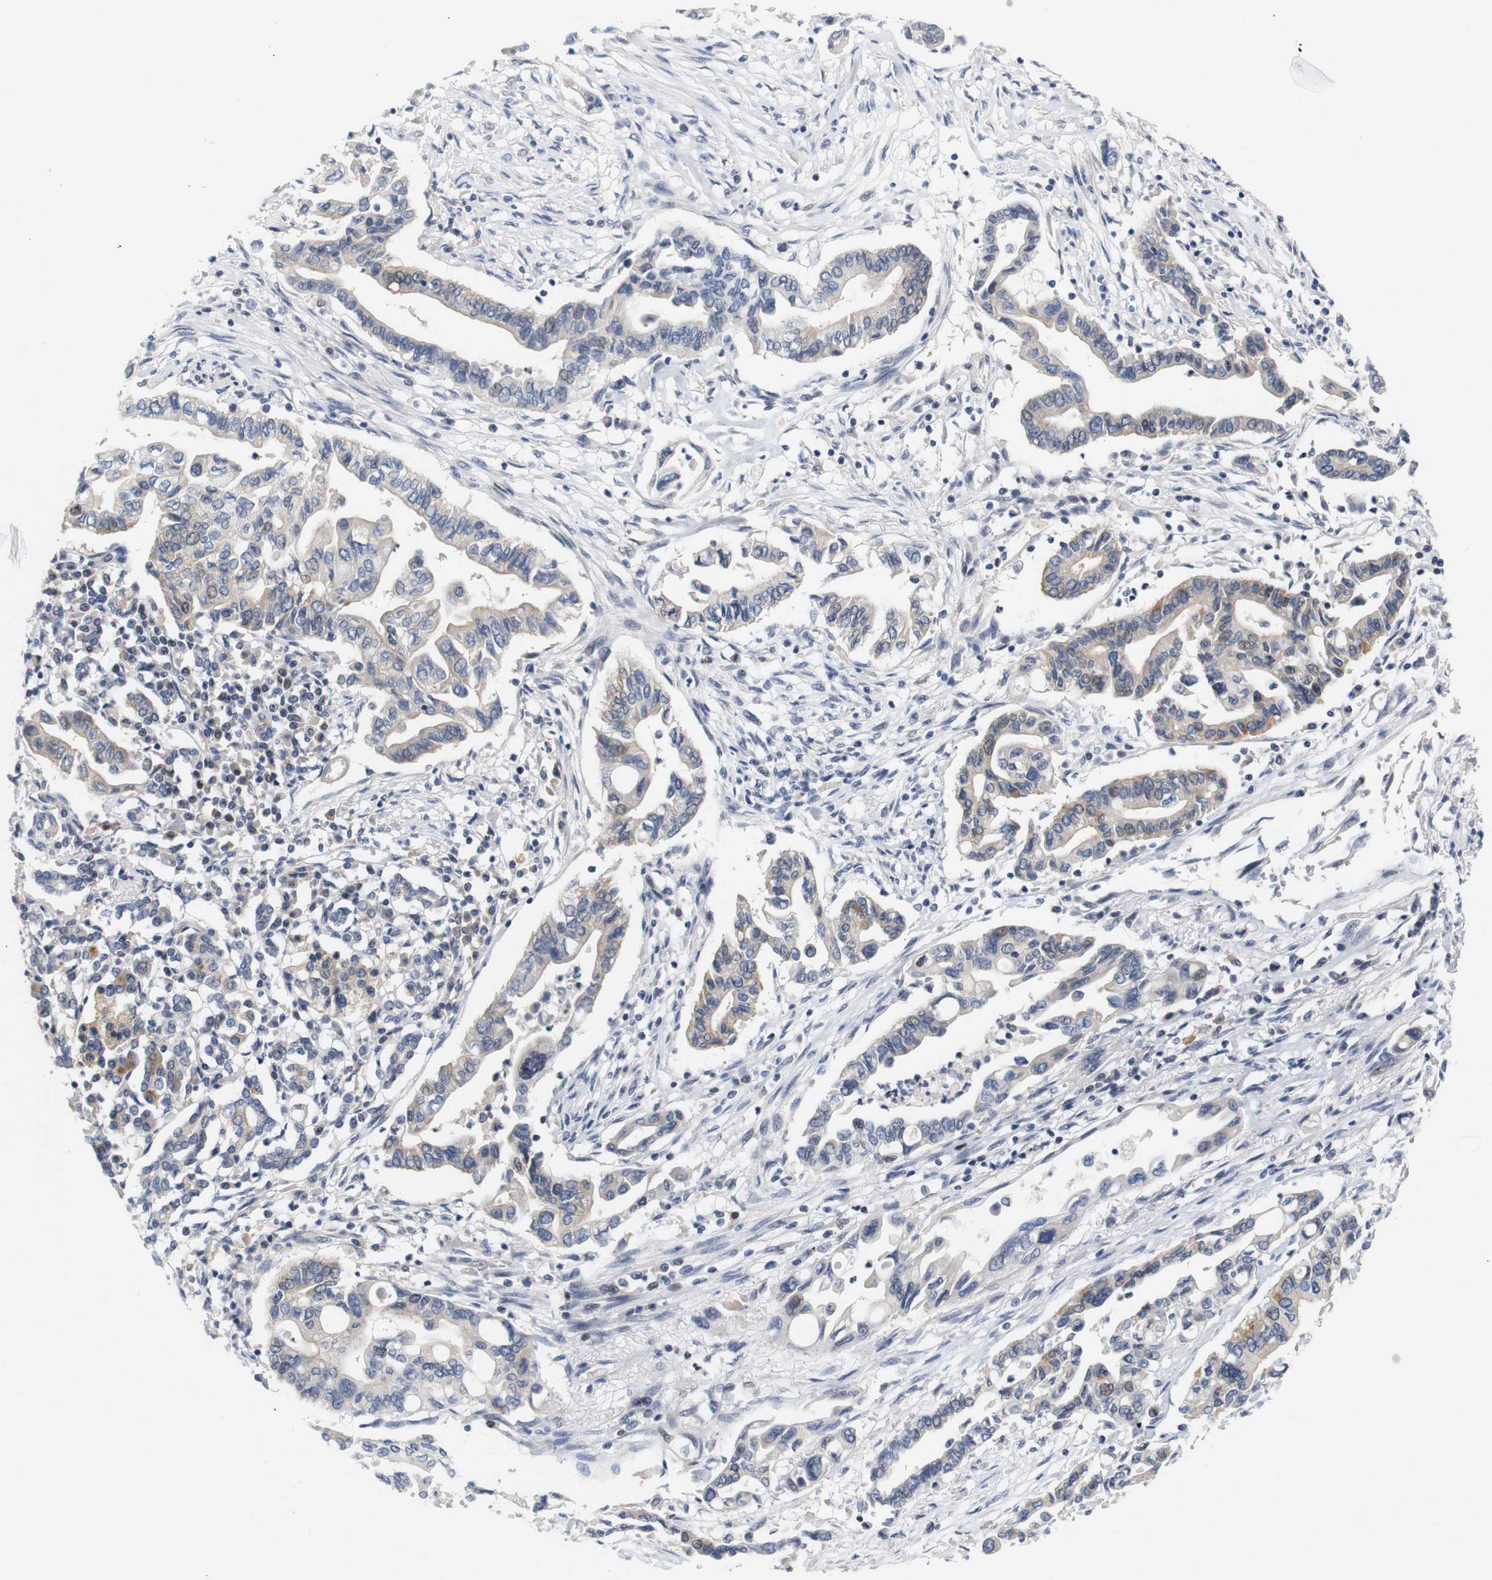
{"staining": {"intensity": "moderate", "quantity": "<25%", "location": "cytoplasmic/membranous"}, "tissue": "pancreatic cancer", "cell_type": "Tumor cells", "image_type": "cancer", "snomed": [{"axis": "morphology", "description": "Adenocarcinoma, NOS"}, {"axis": "topography", "description": "Pancreas"}], "caption": "Protein staining reveals moderate cytoplasmic/membranous expression in approximately <25% of tumor cells in pancreatic cancer. (DAB = brown stain, brightfield microscopy at high magnification).", "gene": "CYB561", "patient": {"sex": "female", "age": 57}}